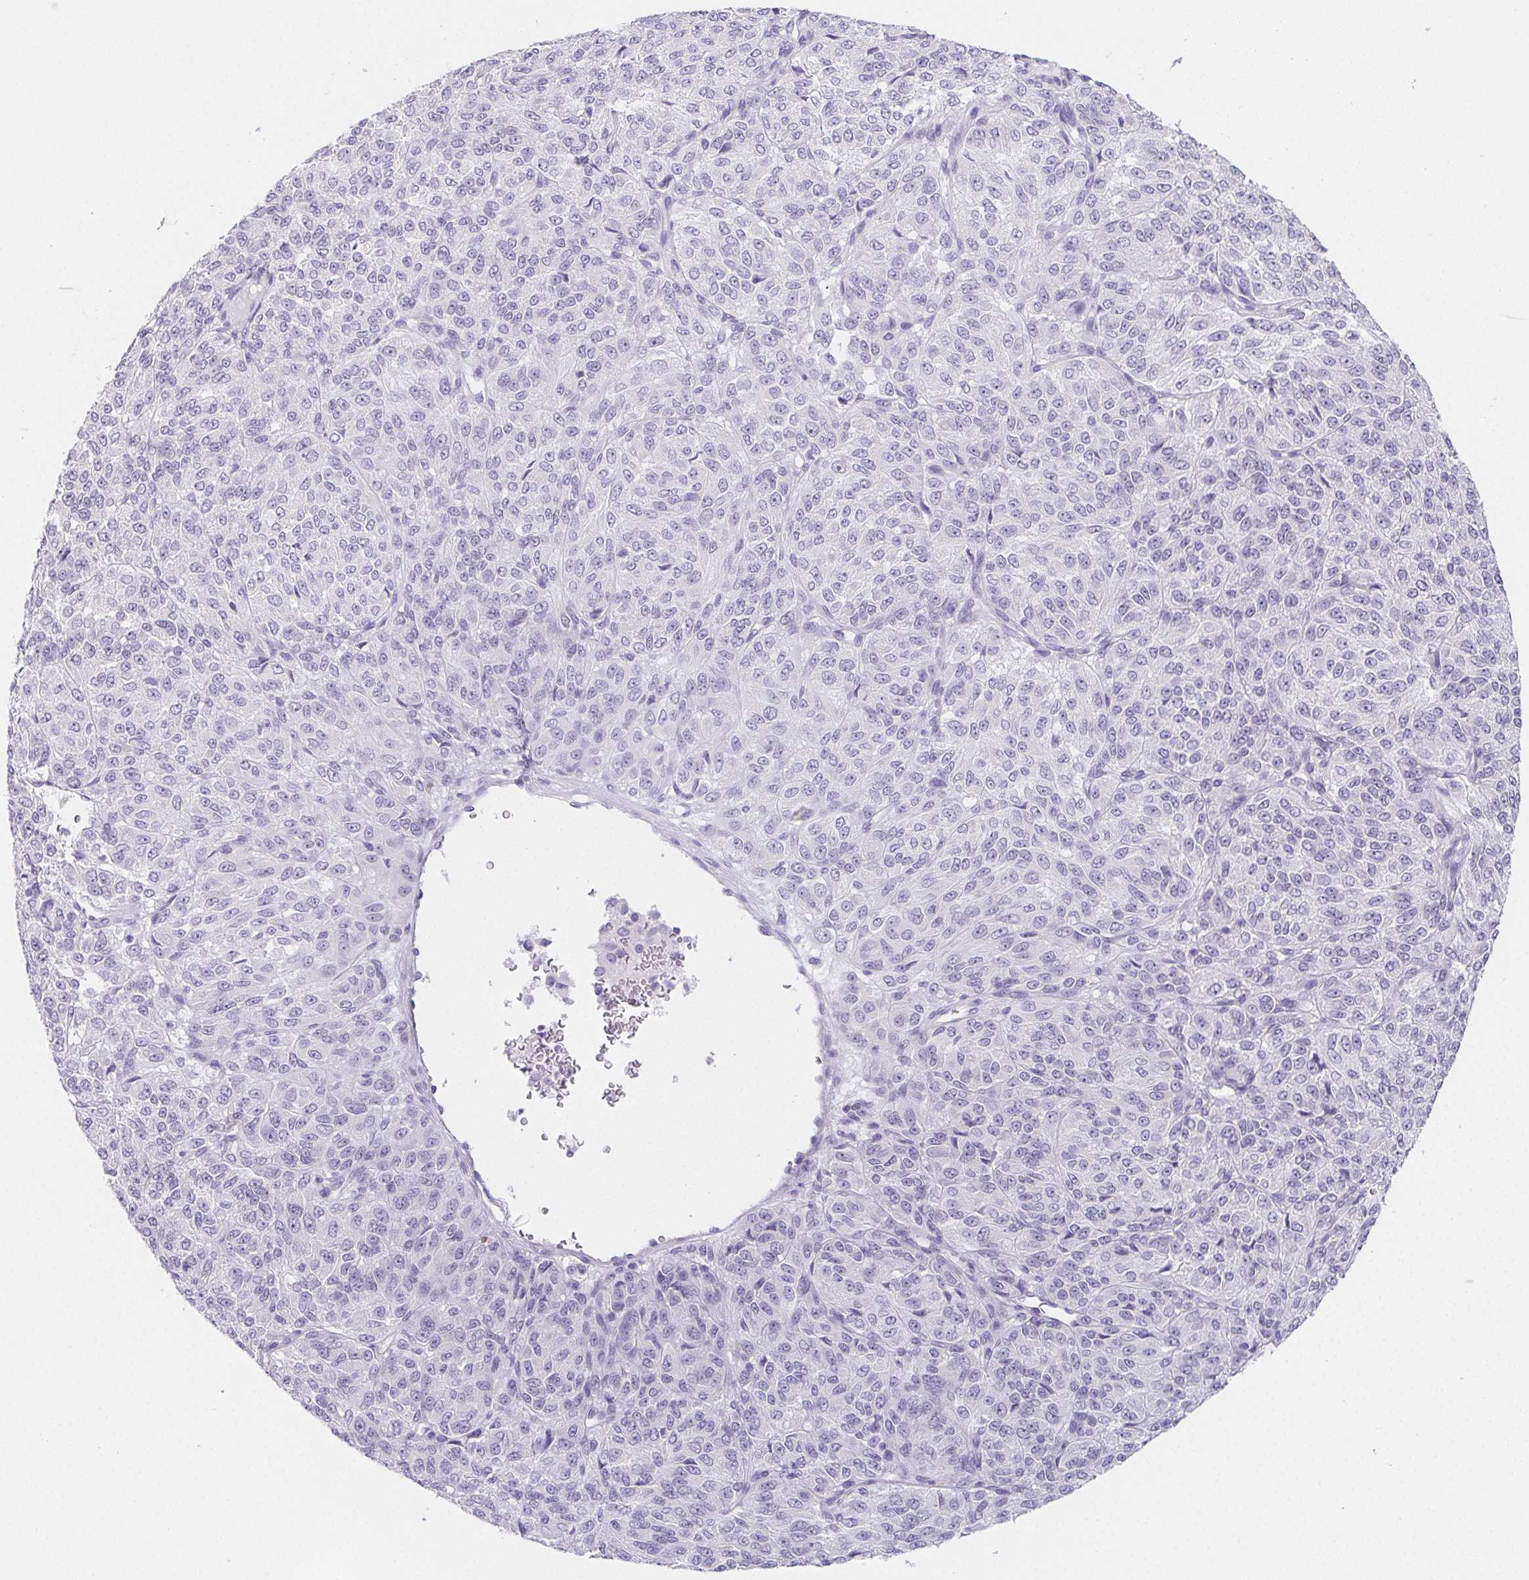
{"staining": {"intensity": "negative", "quantity": "none", "location": "none"}, "tissue": "melanoma", "cell_type": "Tumor cells", "image_type": "cancer", "snomed": [{"axis": "morphology", "description": "Malignant melanoma, Metastatic site"}, {"axis": "topography", "description": "Brain"}], "caption": "A photomicrograph of human melanoma is negative for staining in tumor cells.", "gene": "ZBBX", "patient": {"sex": "female", "age": 56}}